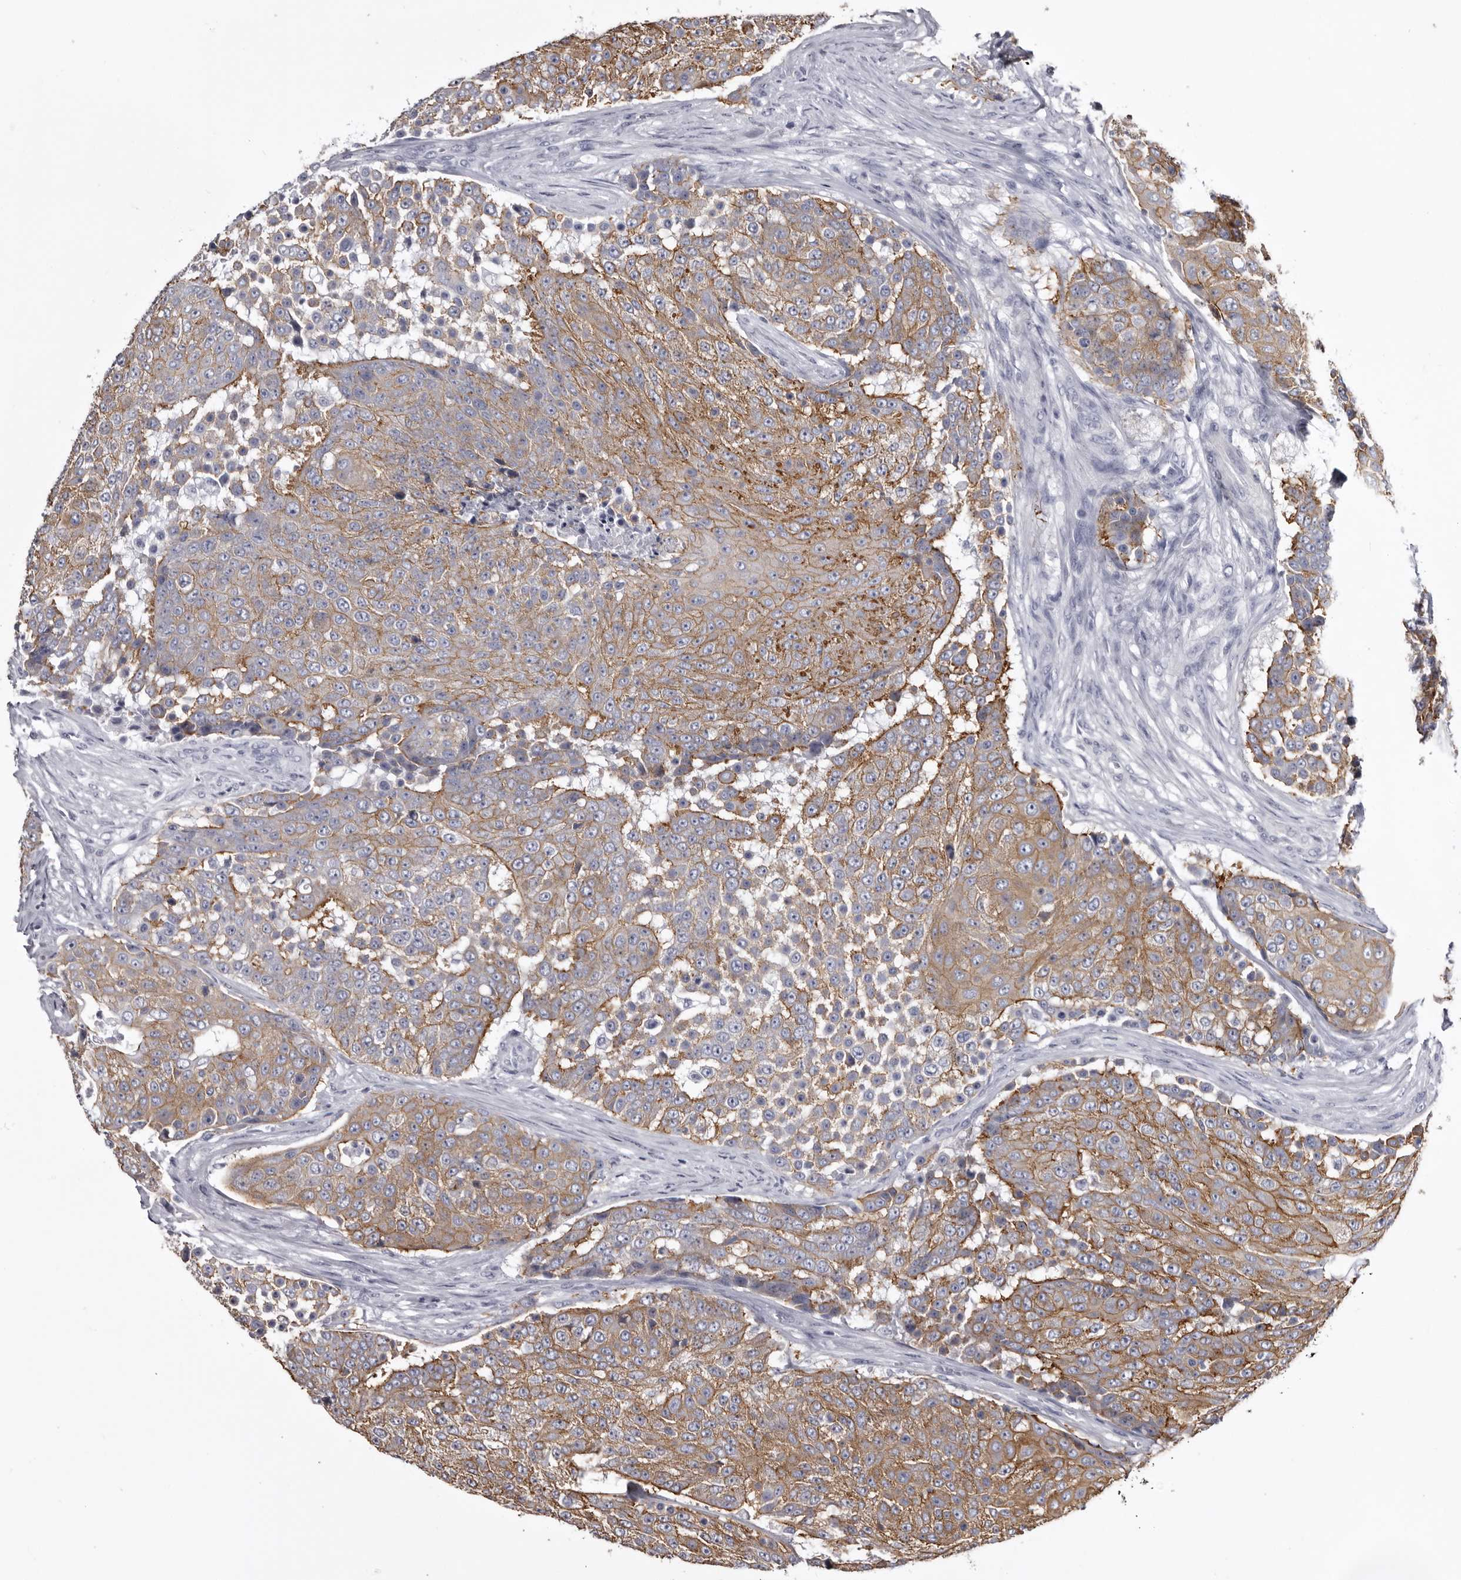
{"staining": {"intensity": "moderate", "quantity": ">75%", "location": "cytoplasmic/membranous"}, "tissue": "urothelial cancer", "cell_type": "Tumor cells", "image_type": "cancer", "snomed": [{"axis": "morphology", "description": "Urothelial carcinoma, High grade"}, {"axis": "topography", "description": "Urinary bladder"}], "caption": "The image shows staining of urothelial cancer, revealing moderate cytoplasmic/membranous protein positivity (brown color) within tumor cells. (Stains: DAB (3,3'-diaminobenzidine) in brown, nuclei in blue, Microscopy: brightfield microscopy at high magnification).", "gene": "LAD1", "patient": {"sex": "female", "age": 63}}